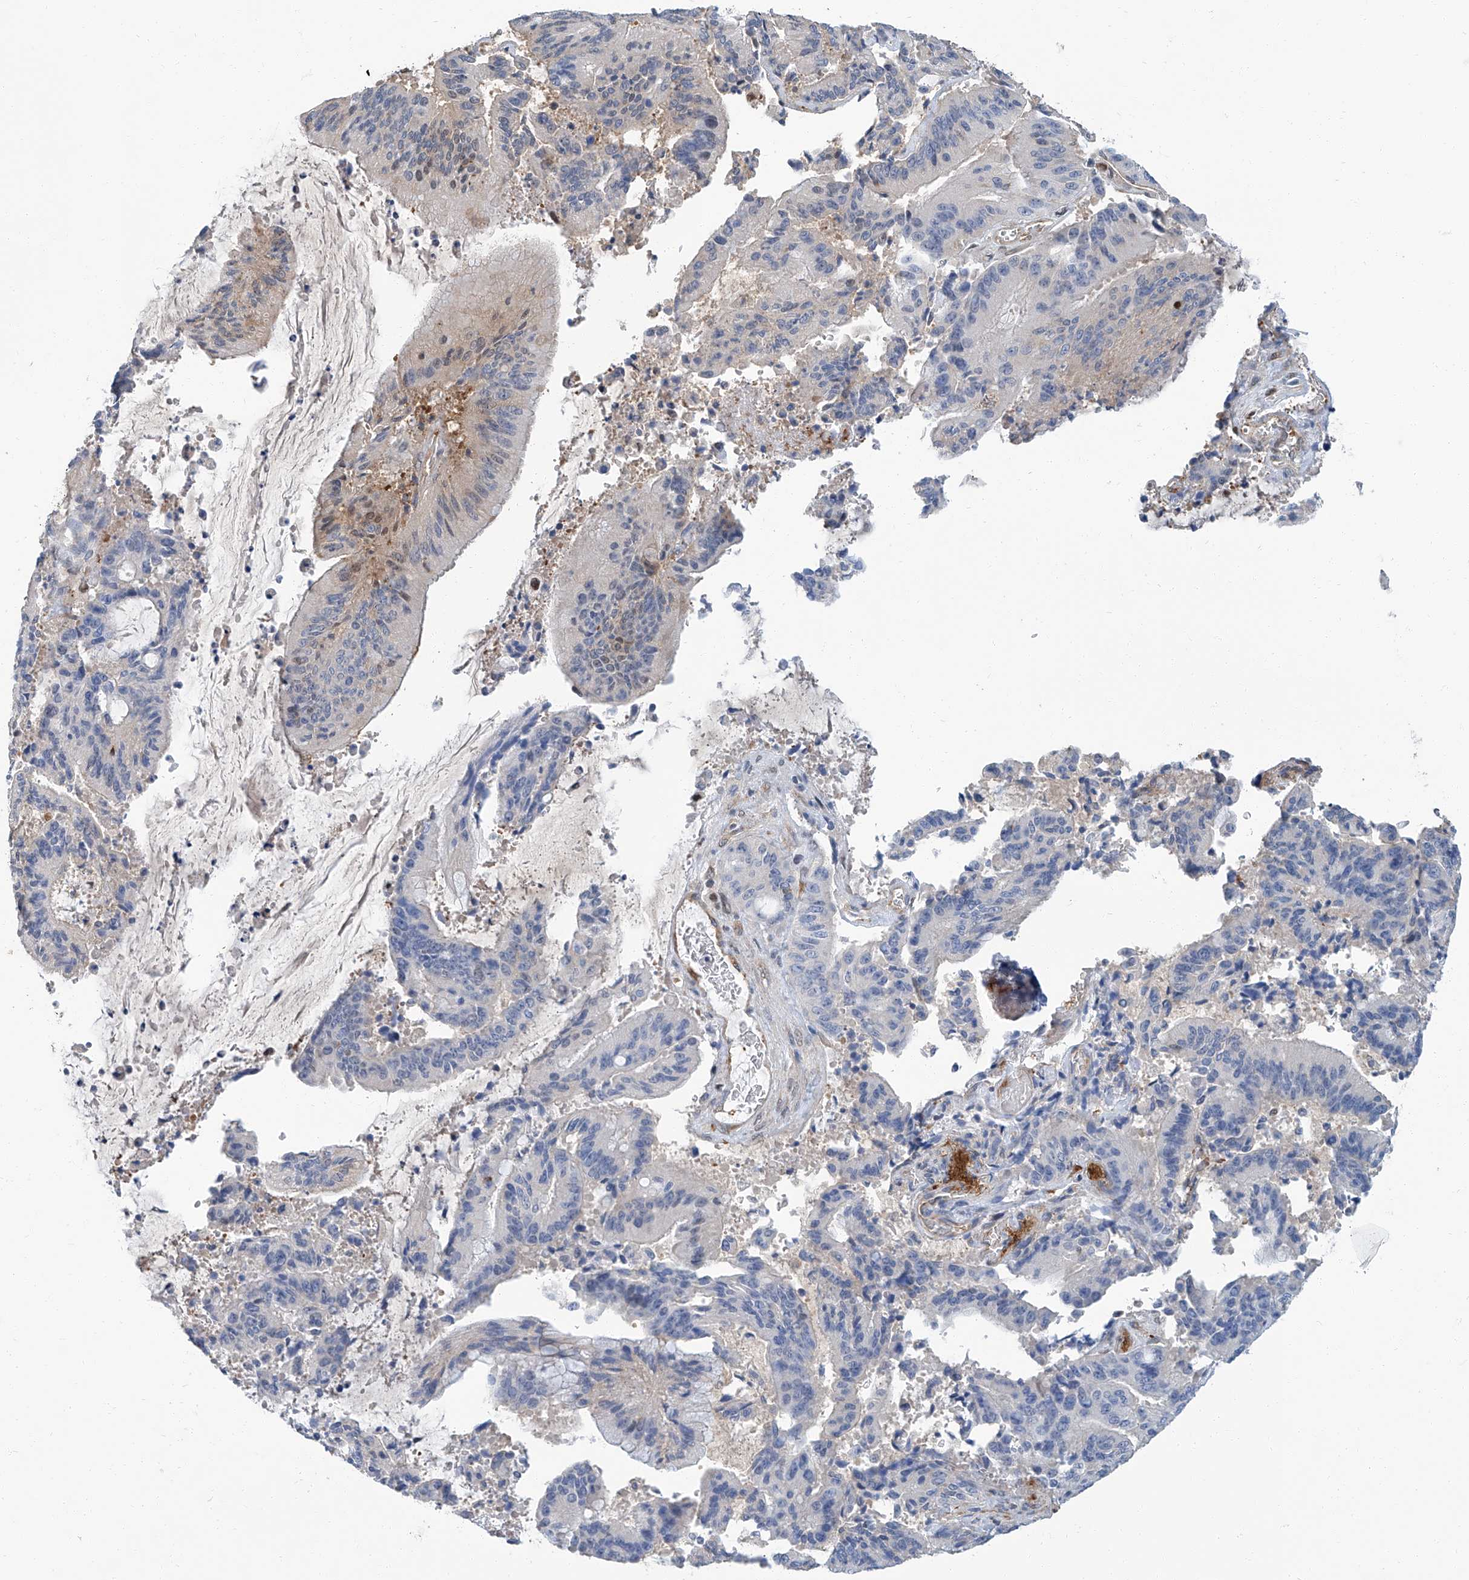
{"staining": {"intensity": "negative", "quantity": "none", "location": "none"}, "tissue": "liver cancer", "cell_type": "Tumor cells", "image_type": "cancer", "snomed": [{"axis": "morphology", "description": "Normal tissue, NOS"}, {"axis": "morphology", "description": "Cholangiocarcinoma"}, {"axis": "topography", "description": "Liver"}, {"axis": "topography", "description": "Peripheral nerve tissue"}], "caption": "DAB (3,3'-diaminobenzidine) immunohistochemical staining of human cholangiocarcinoma (liver) demonstrates no significant expression in tumor cells.", "gene": "PSMB10", "patient": {"sex": "female", "age": 73}}